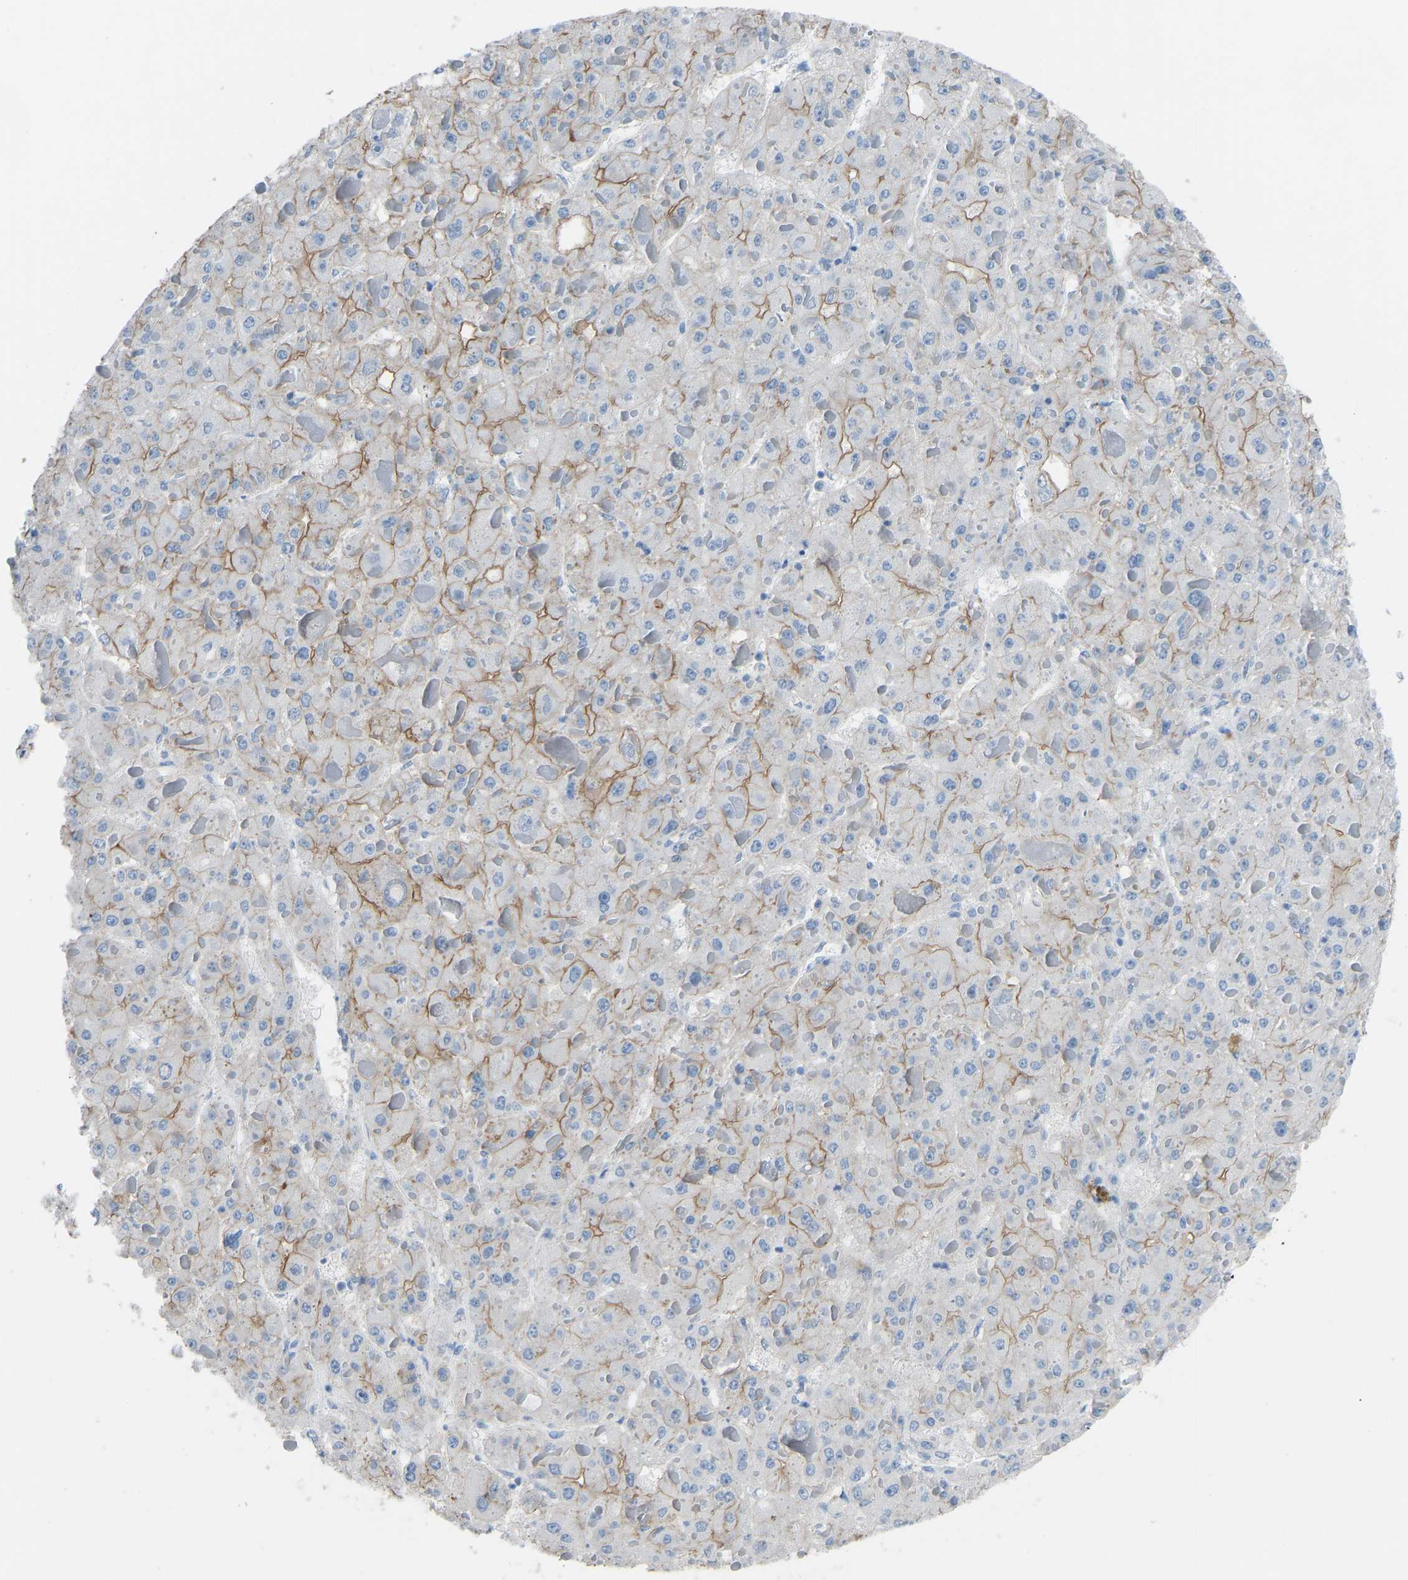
{"staining": {"intensity": "moderate", "quantity": "25%-75%", "location": "cytoplasmic/membranous"}, "tissue": "liver cancer", "cell_type": "Tumor cells", "image_type": "cancer", "snomed": [{"axis": "morphology", "description": "Carcinoma, Hepatocellular, NOS"}, {"axis": "topography", "description": "Liver"}], "caption": "Protein expression analysis of liver hepatocellular carcinoma shows moderate cytoplasmic/membranous staining in about 25%-75% of tumor cells.", "gene": "MYH10", "patient": {"sex": "female", "age": 73}}